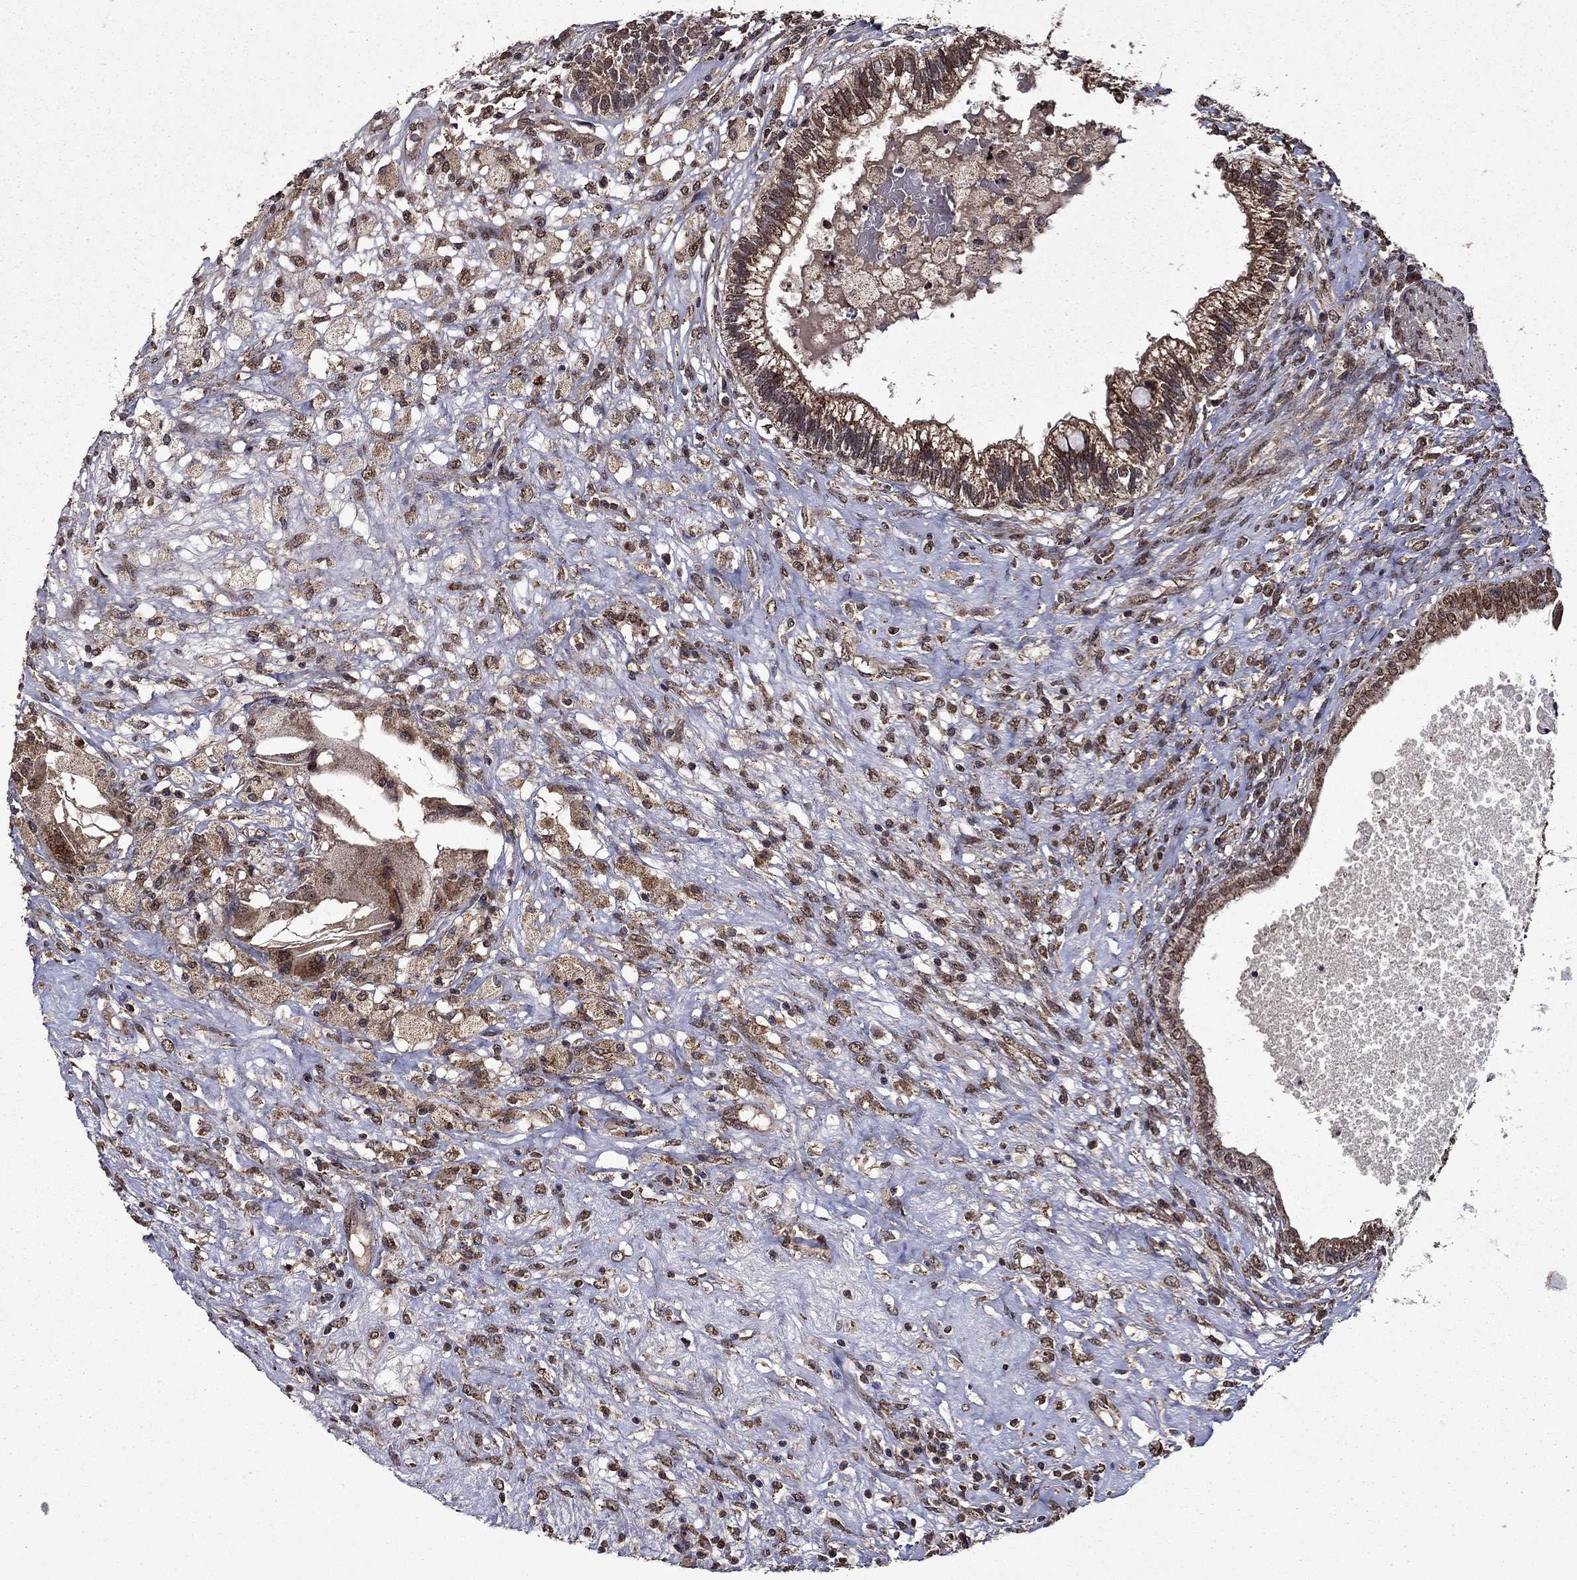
{"staining": {"intensity": "moderate", "quantity": ">75%", "location": "cytoplasmic/membranous"}, "tissue": "testis cancer", "cell_type": "Tumor cells", "image_type": "cancer", "snomed": [{"axis": "morphology", "description": "Seminoma, NOS"}, {"axis": "morphology", "description": "Carcinoma, Embryonal, NOS"}, {"axis": "topography", "description": "Testis"}], "caption": "Brown immunohistochemical staining in seminoma (testis) displays moderate cytoplasmic/membranous positivity in about >75% of tumor cells.", "gene": "ITM2B", "patient": {"sex": "male", "age": 41}}